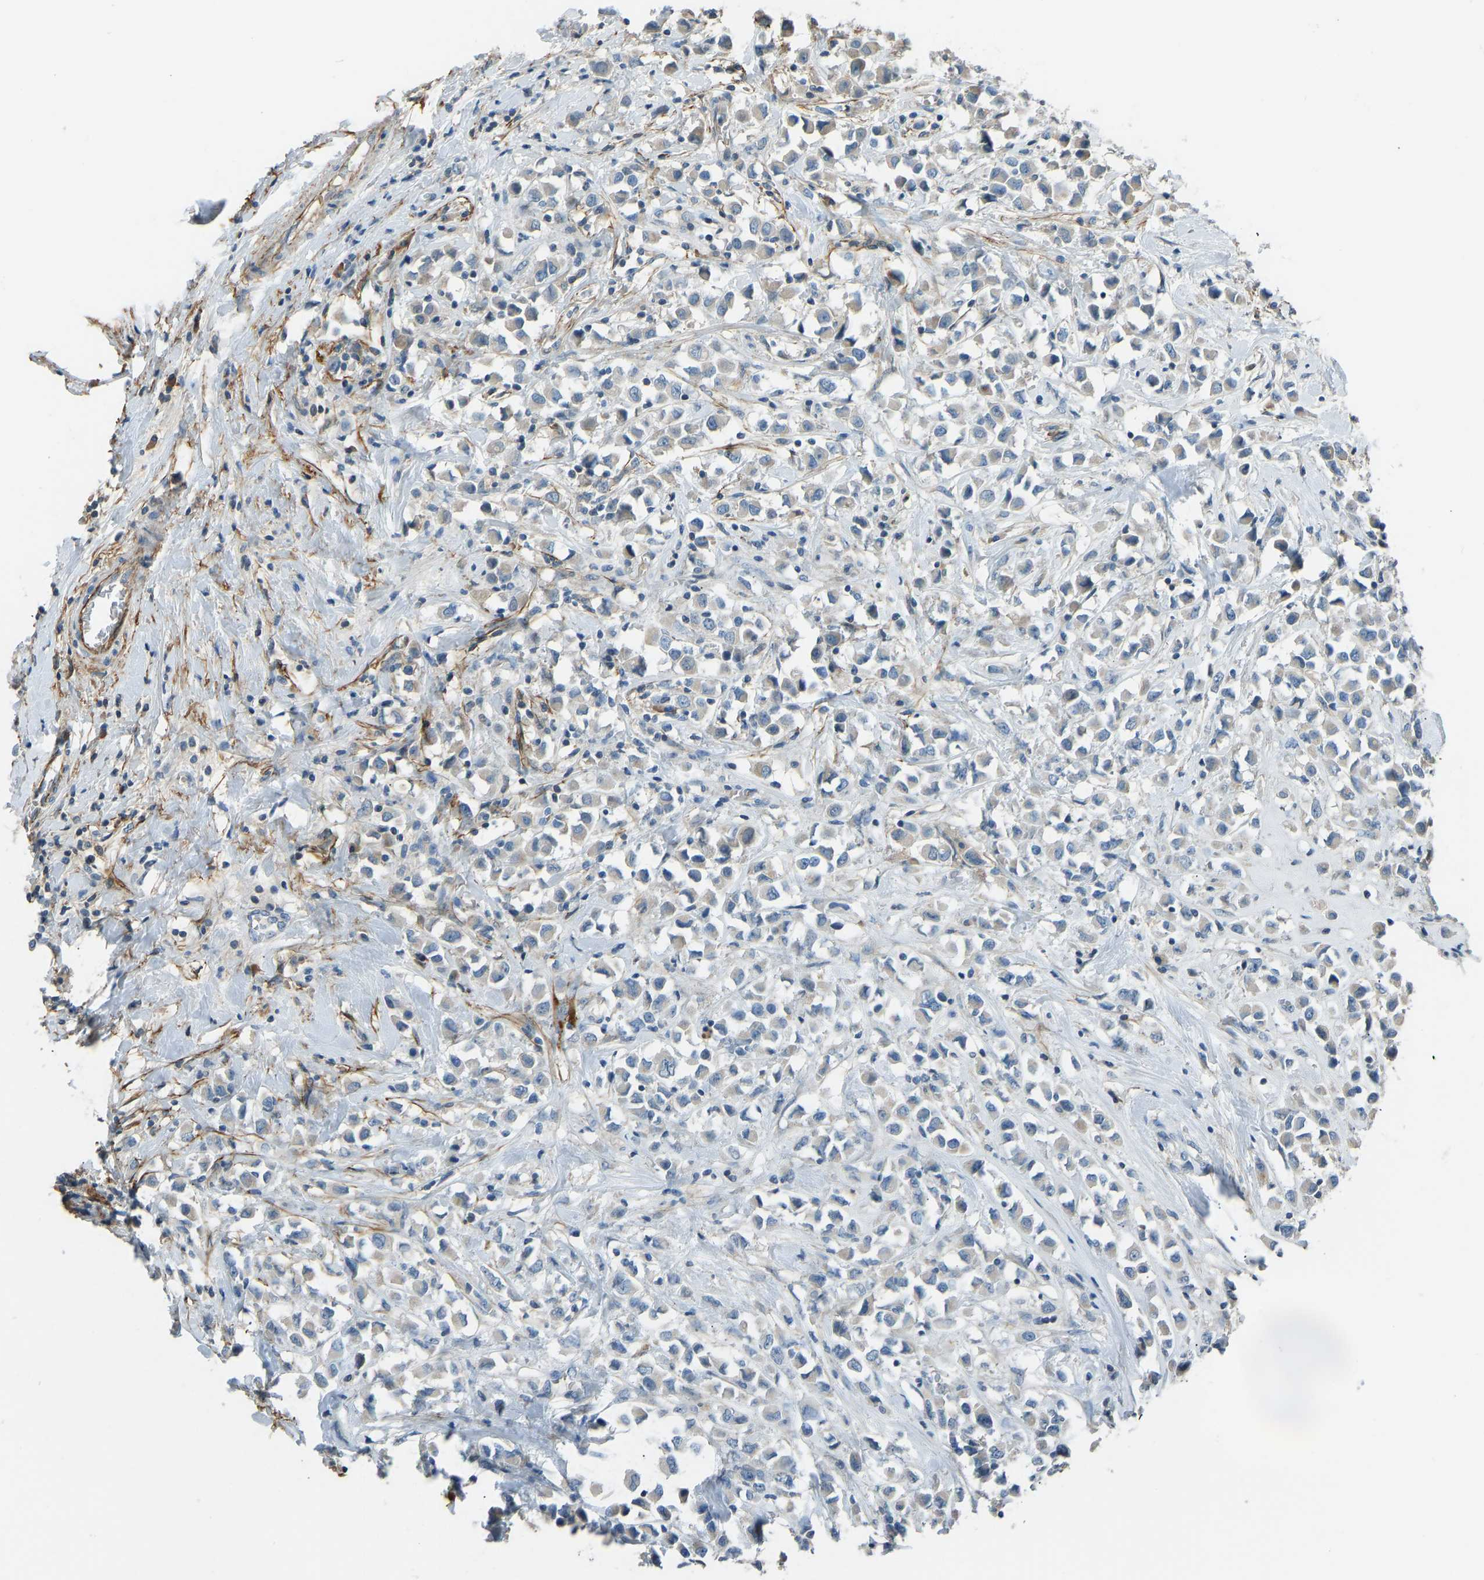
{"staining": {"intensity": "weak", "quantity": ">75%", "location": "cytoplasmic/membranous"}, "tissue": "breast cancer", "cell_type": "Tumor cells", "image_type": "cancer", "snomed": [{"axis": "morphology", "description": "Duct carcinoma"}, {"axis": "topography", "description": "Breast"}], "caption": "Protein expression analysis of breast cancer exhibits weak cytoplasmic/membranous staining in about >75% of tumor cells.", "gene": "FBLN2", "patient": {"sex": "female", "age": 61}}